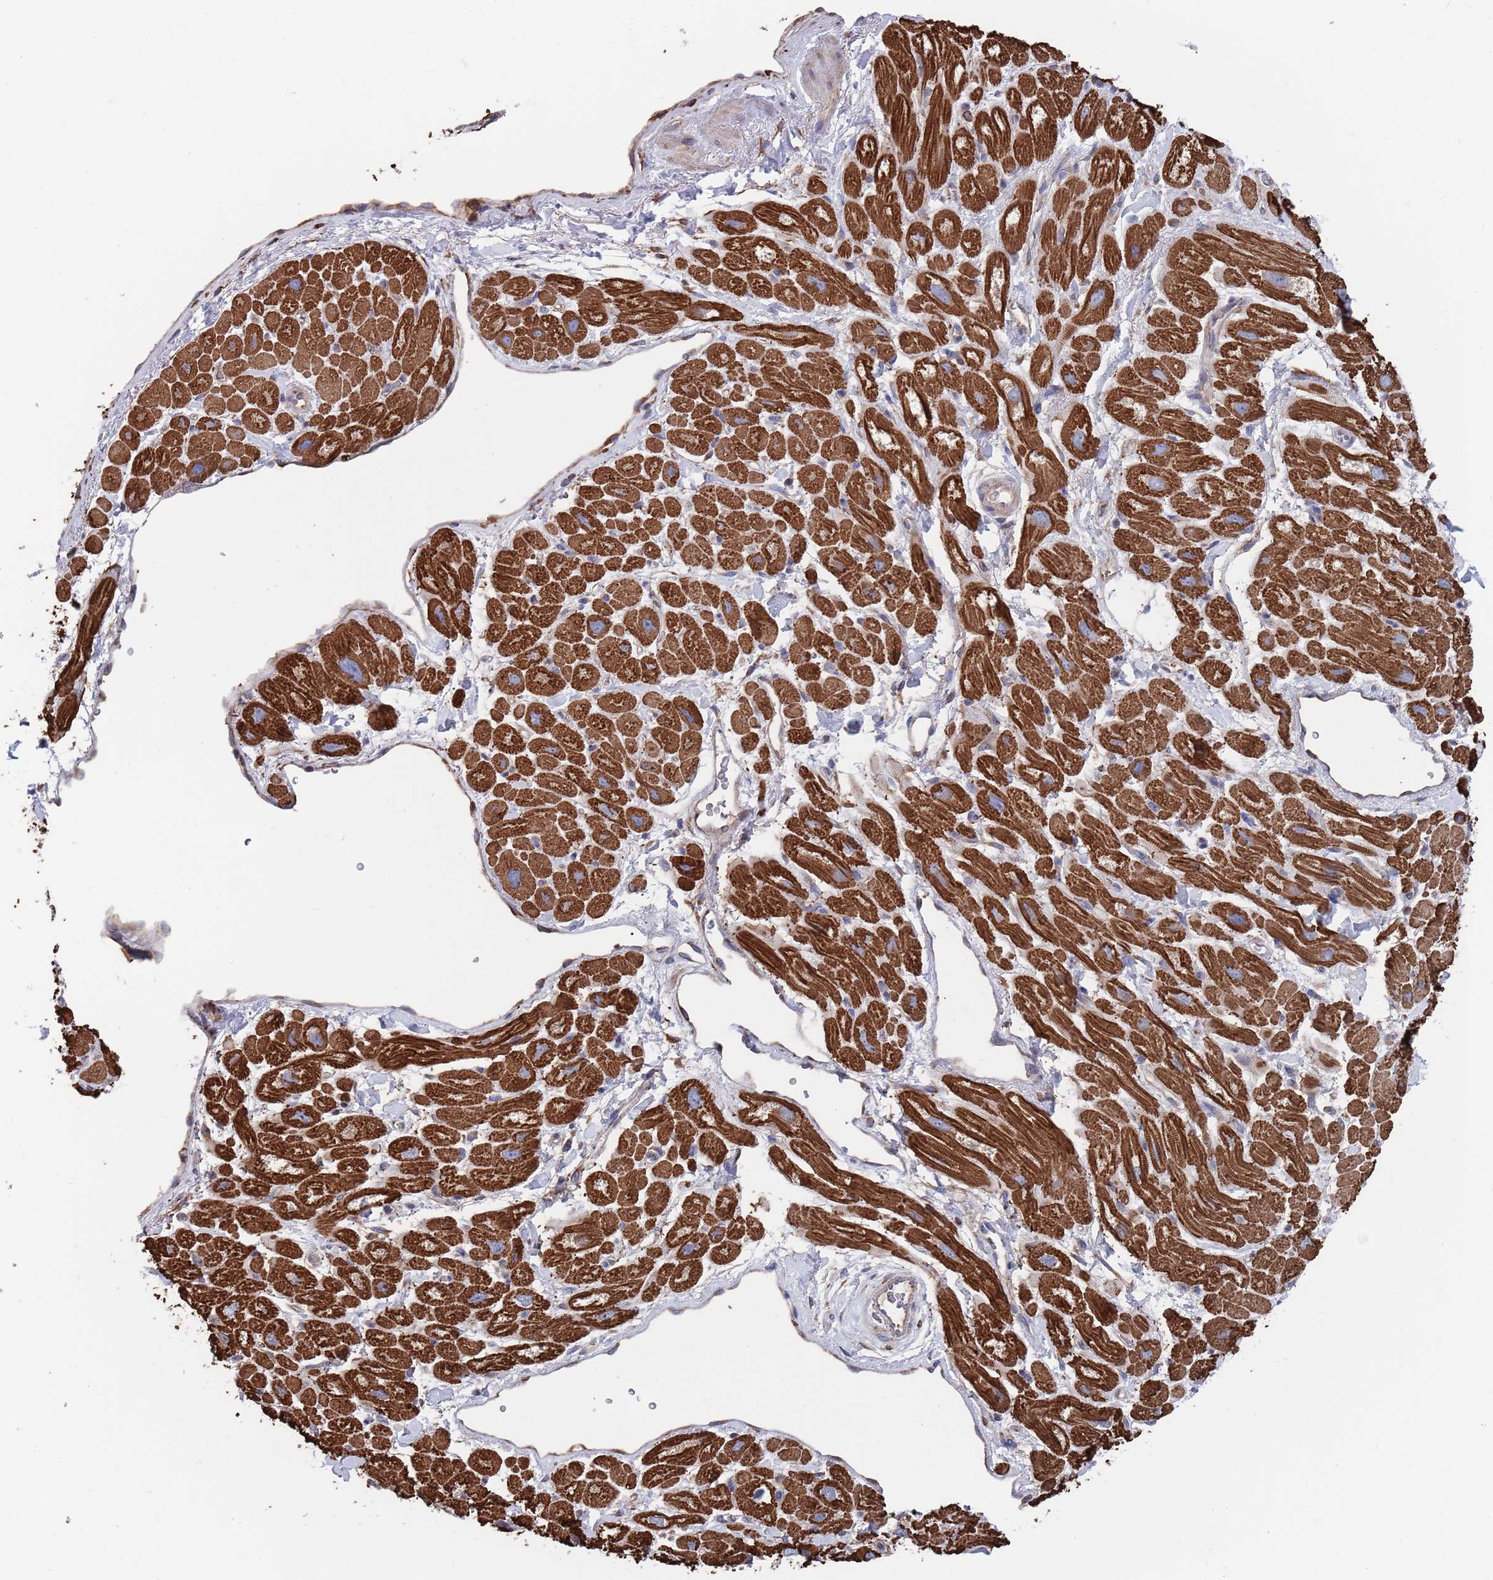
{"staining": {"intensity": "strong", "quantity": "25%-75%", "location": "cytoplasmic/membranous"}, "tissue": "heart muscle", "cell_type": "Cardiomyocytes", "image_type": "normal", "snomed": [{"axis": "morphology", "description": "Normal tissue, NOS"}, {"axis": "topography", "description": "Heart"}], "caption": "Immunohistochemical staining of benign human heart muscle demonstrates strong cytoplasmic/membranous protein expression in approximately 25%-75% of cardiomyocytes. The staining is performed using DAB (3,3'-diaminobenzidine) brown chromogen to label protein expression. The nuclei are counter-stained blue using hematoxylin.", "gene": "GID8", "patient": {"sex": "male", "age": 65}}